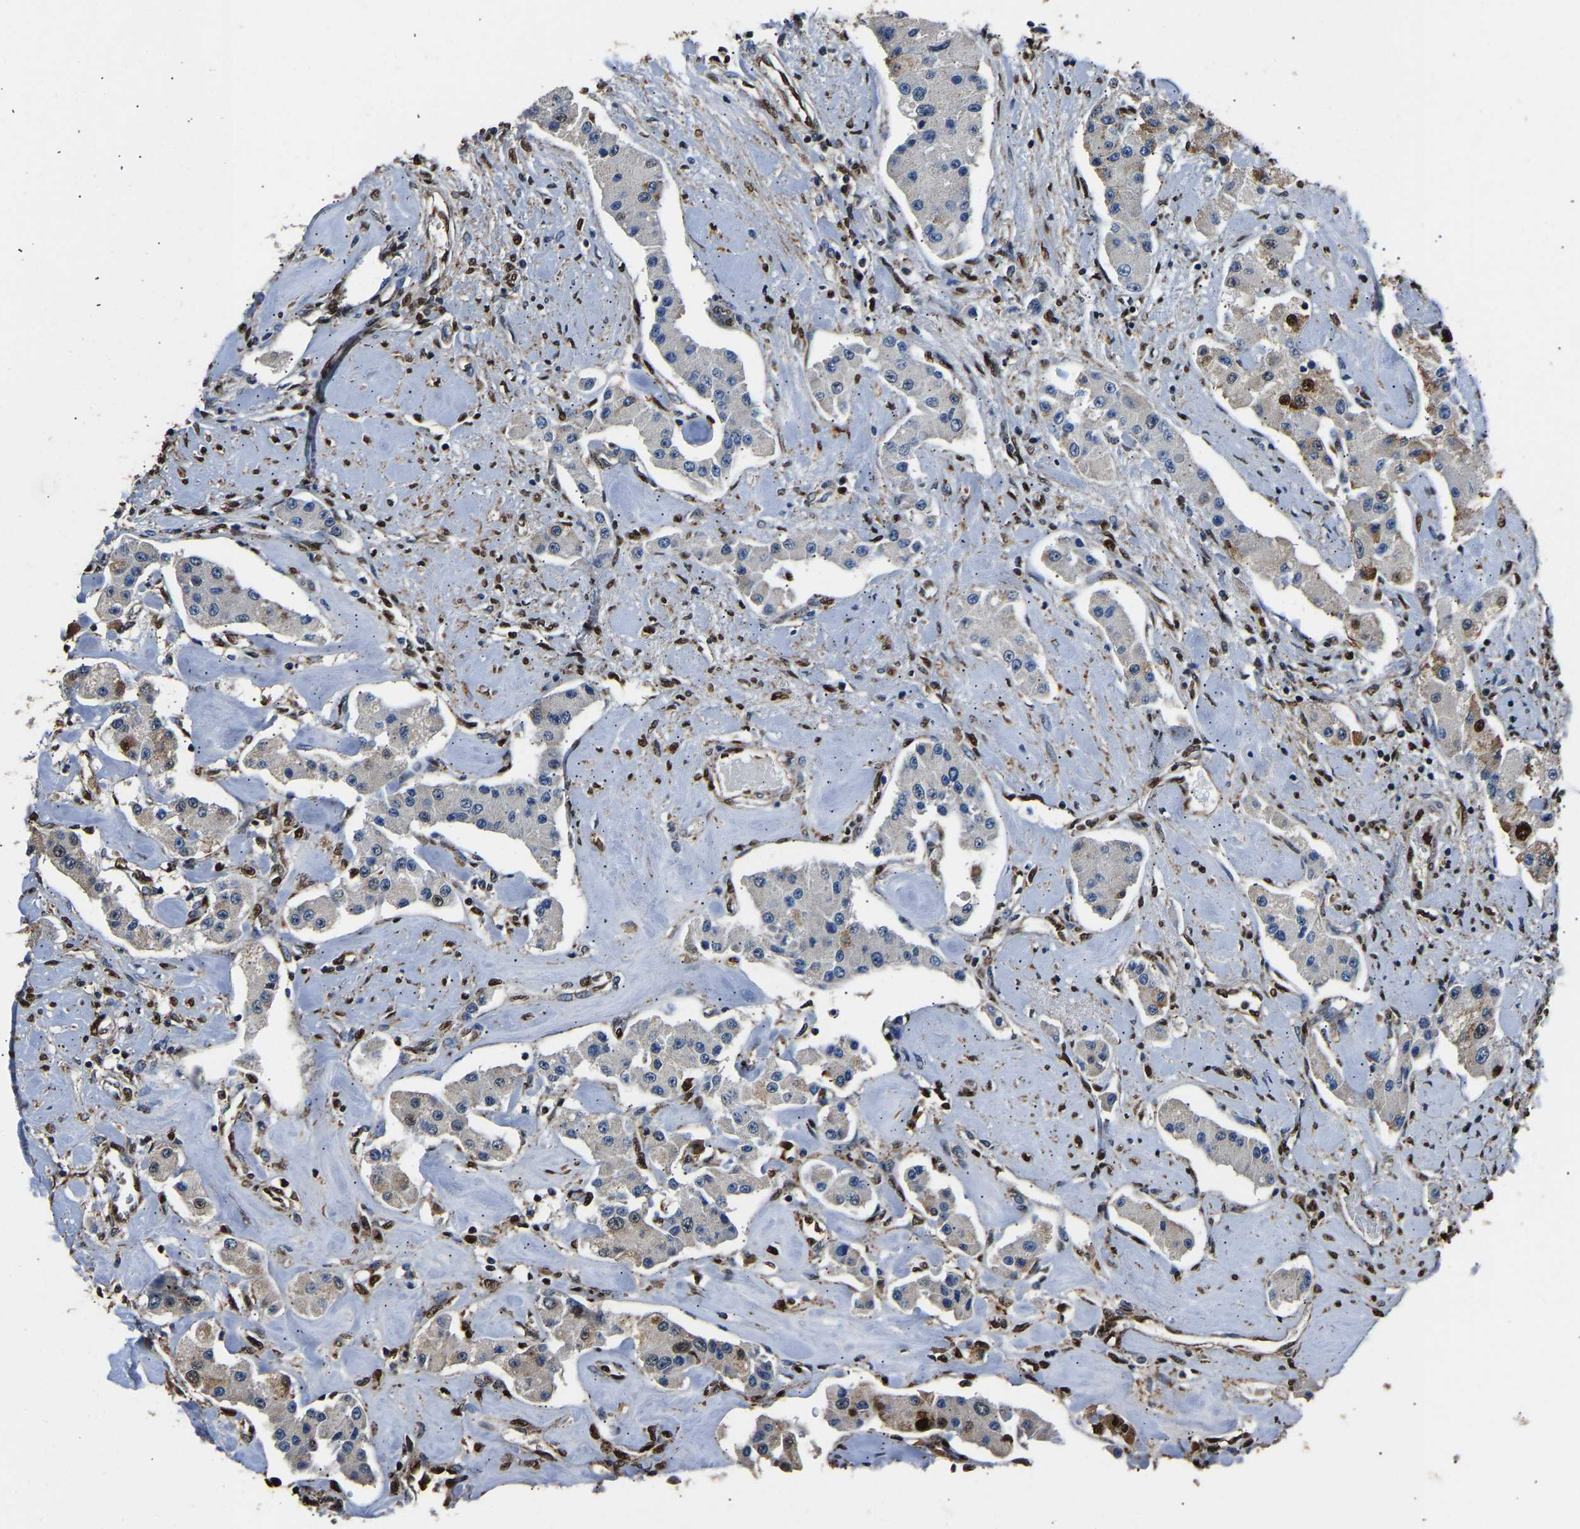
{"staining": {"intensity": "negative", "quantity": "none", "location": "none"}, "tissue": "carcinoid", "cell_type": "Tumor cells", "image_type": "cancer", "snomed": [{"axis": "morphology", "description": "Carcinoid, malignant, NOS"}, {"axis": "topography", "description": "Pancreas"}], "caption": "Immunohistochemistry (IHC) of carcinoid displays no positivity in tumor cells.", "gene": "SAFB", "patient": {"sex": "male", "age": 41}}